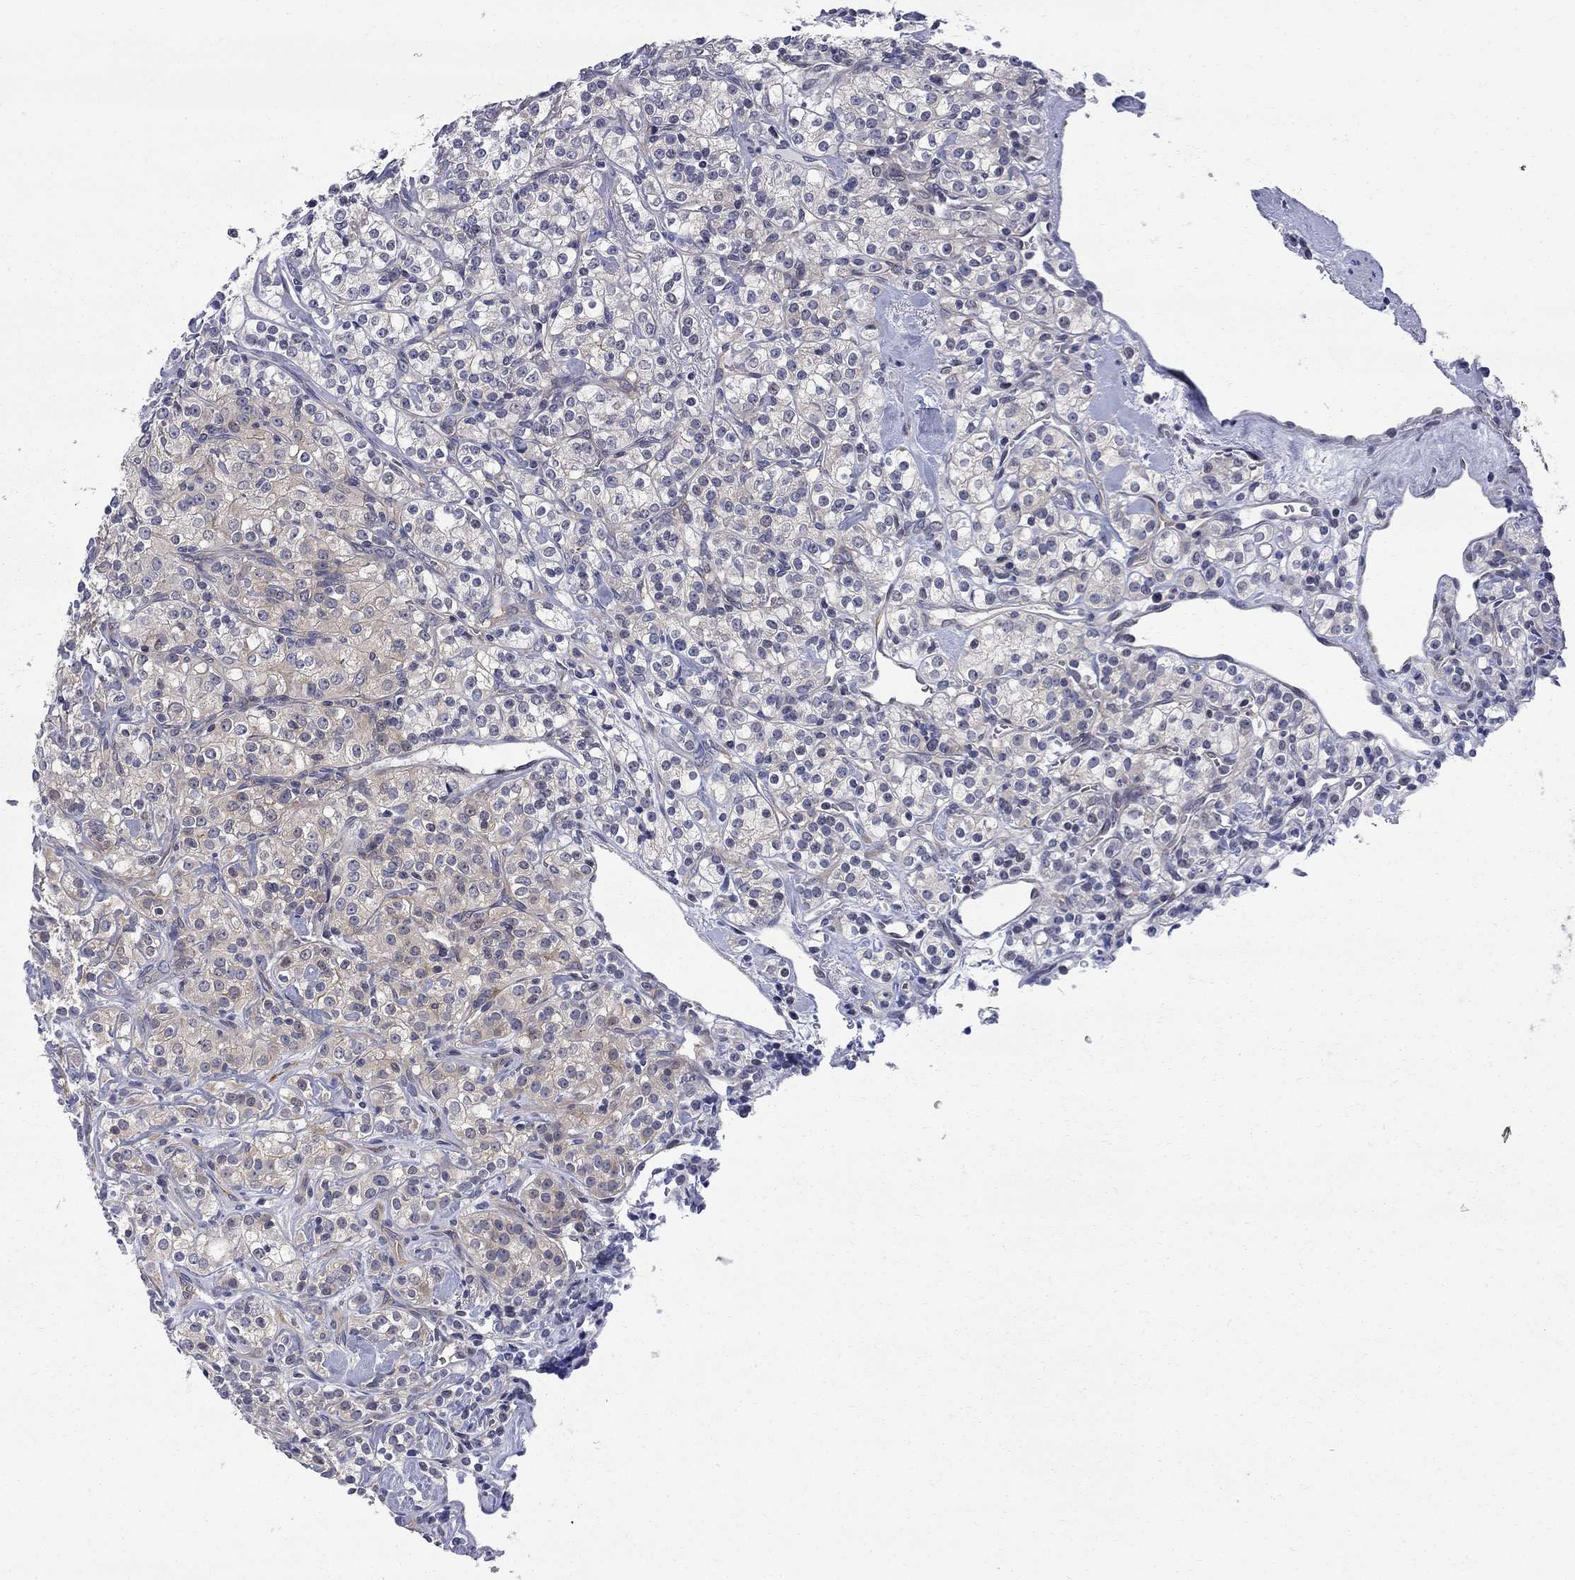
{"staining": {"intensity": "negative", "quantity": "none", "location": "none"}, "tissue": "renal cancer", "cell_type": "Tumor cells", "image_type": "cancer", "snomed": [{"axis": "morphology", "description": "Adenocarcinoma, NOS"}, {"axis": "topography", "description": "Kidney"}], "caption": "IHC of human renal cancer (adenocarcinoma) displays no staining in tumor cells. (DAB immunohistochemistry (IHC) visualized using brightfield microscopy, high magnification).", "gene": "GALNT8", "patient": {"sex": "male", "age": 77}}